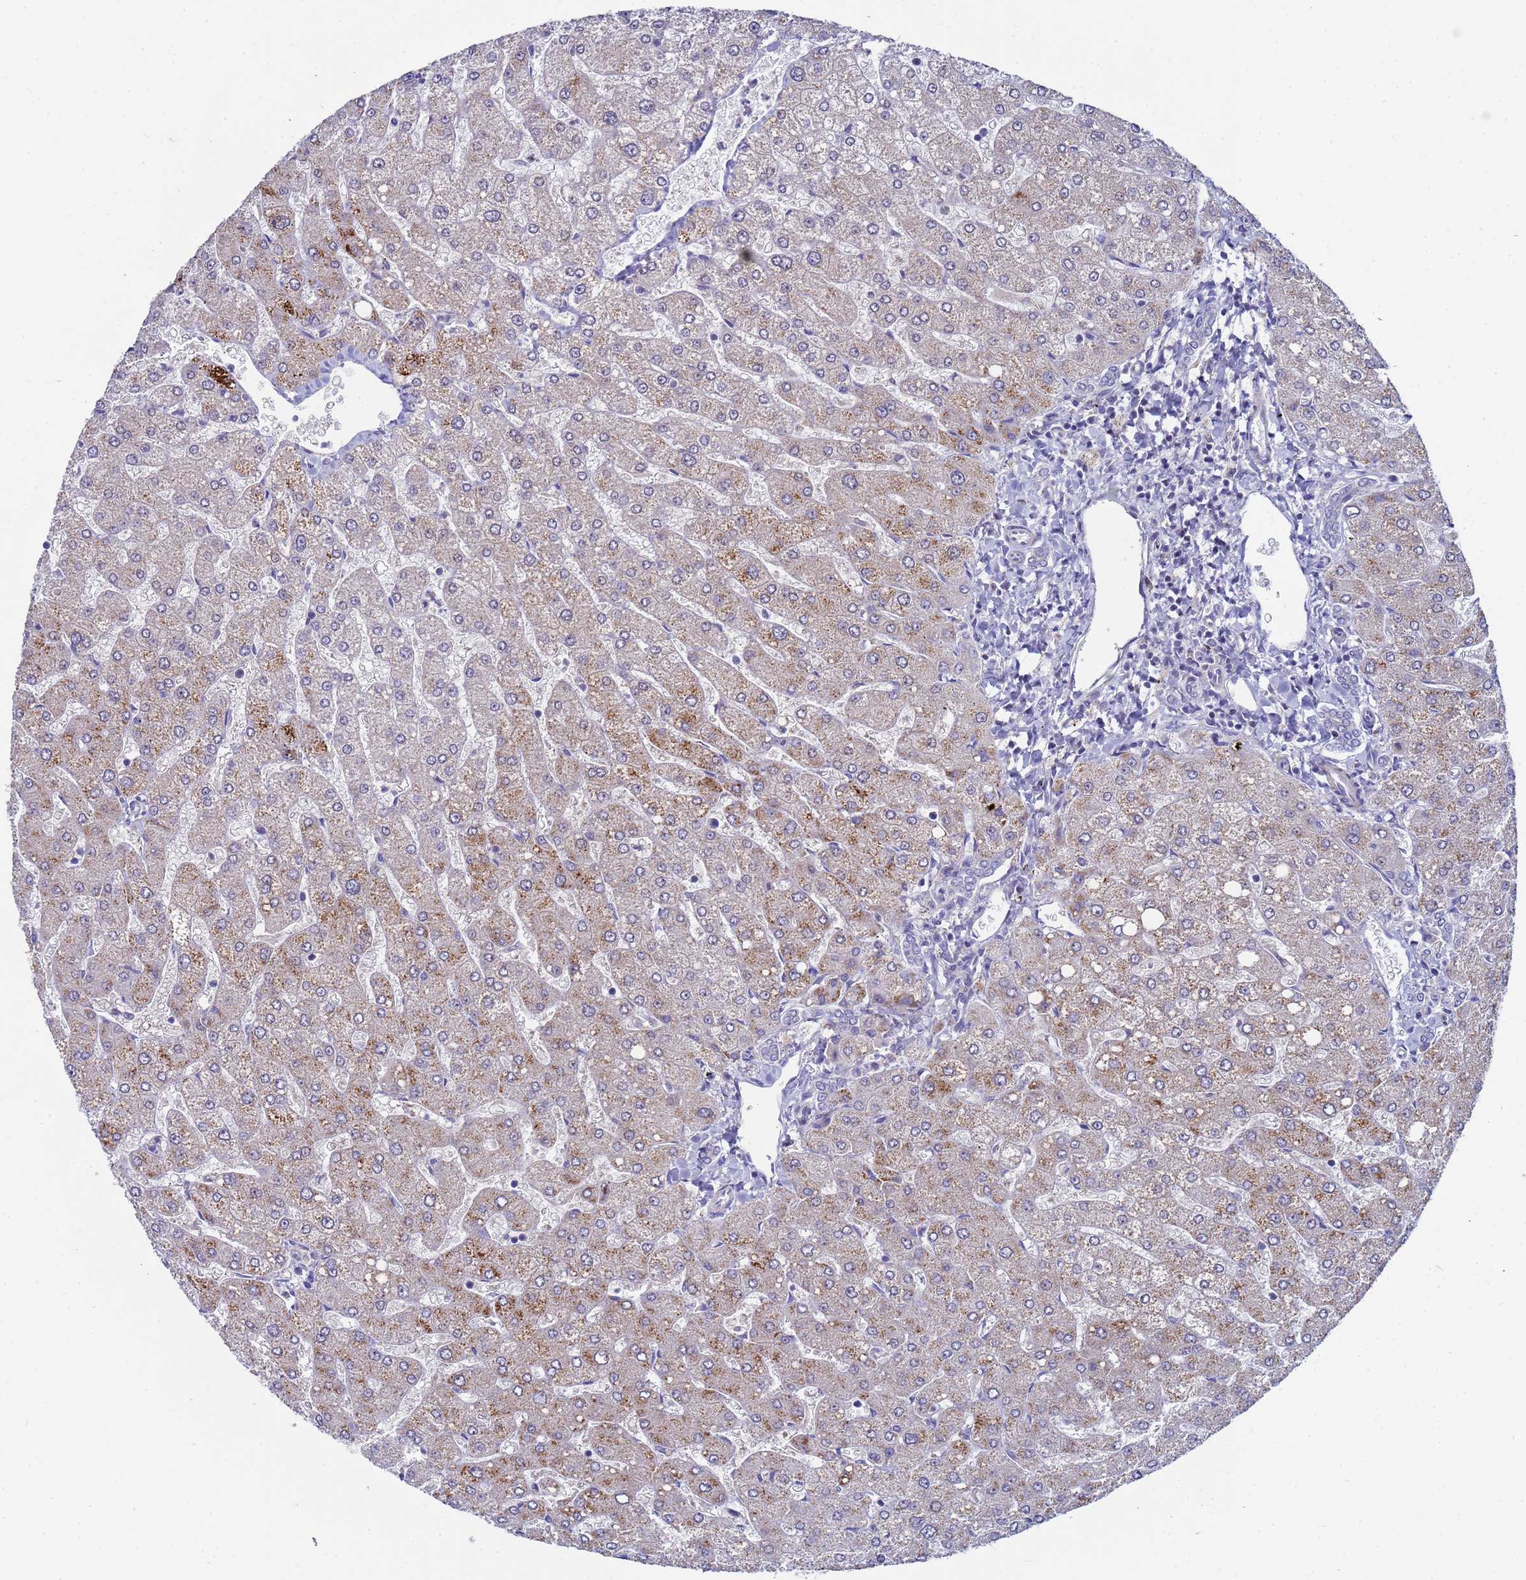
{"staining": {"intensity": "negative", "quantity": "none", "location": "none"}, "tissue": "liver", "cell_type": "Cholangiocytes", "image_type": "normal", "snomed": [{"axis": "morphology", "description": "Normal tissue, NOS"}, {"axis": "topography", "description": "Liver"}], "caption": "An image of human liver is negative for staining in cholangiocytes. (Stains: DAB (3,3'-diaminobenzidine) immunohistochemistry (IHC) with hematoxylin counter stain, Microscopy: brightfield microscopy at high magnification).", "gene": "ENOSF1", "patient": {"sex": "male", "age": 55}}